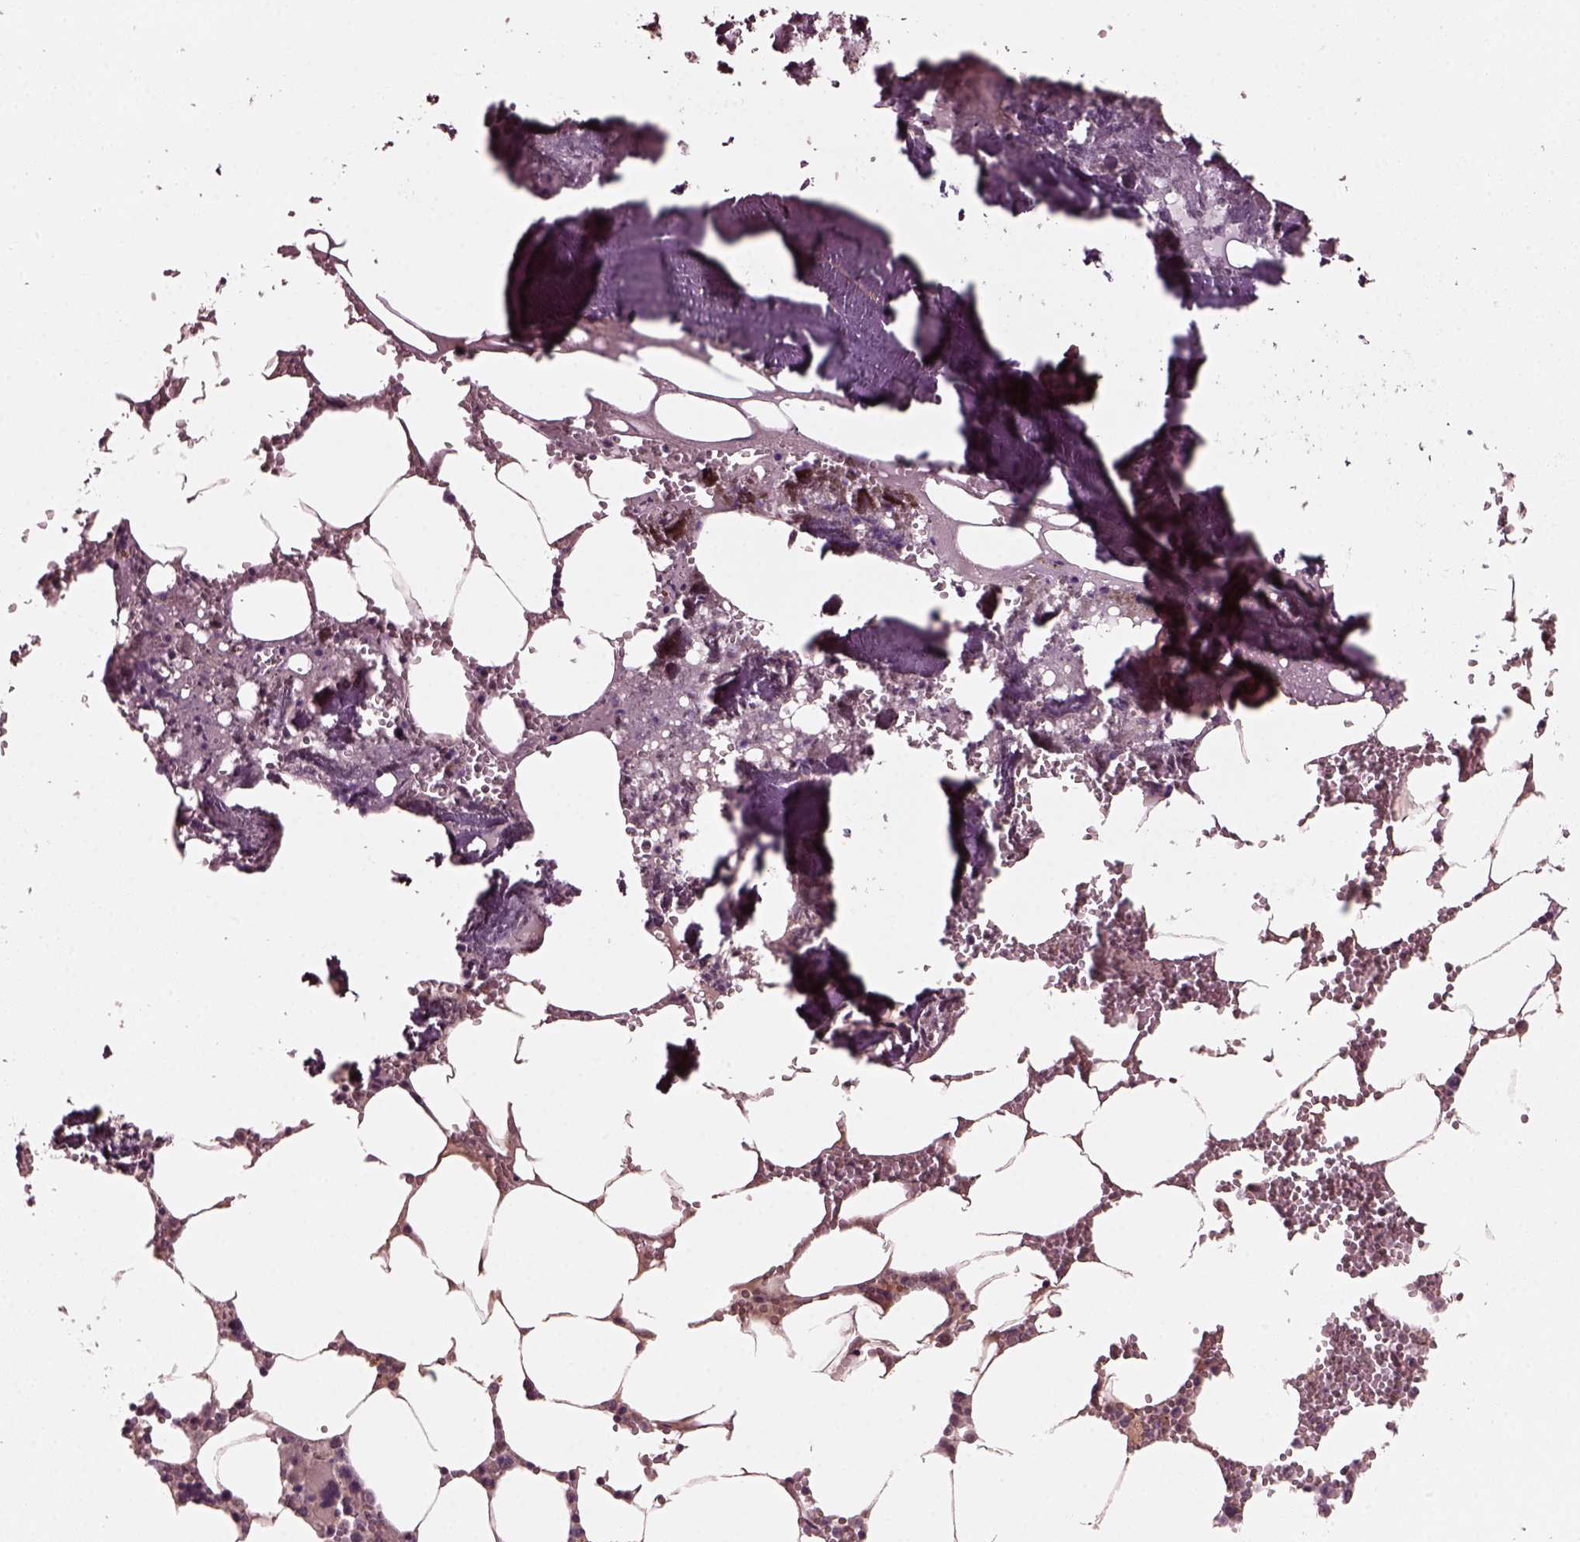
{"staining": {"intensity": "weak", "quantity": "<25%", "location": "cytoplasmic/membranous"}, "tissue": "bone marrow", "cell_type": "Hematopoietic cells", "image_type": "normal", "snomed": [{"axis": "morphology", "description": "Normal tissue, NOS"}, {"axis": "topography", "description": "Bone marrow"}], "caption": "Bone marrow stained for a protein using immunohistochemistry shows no staining hematopoietic cells.", "gene": "PORCN", "patient": {"sex": "male", "age": 54}}